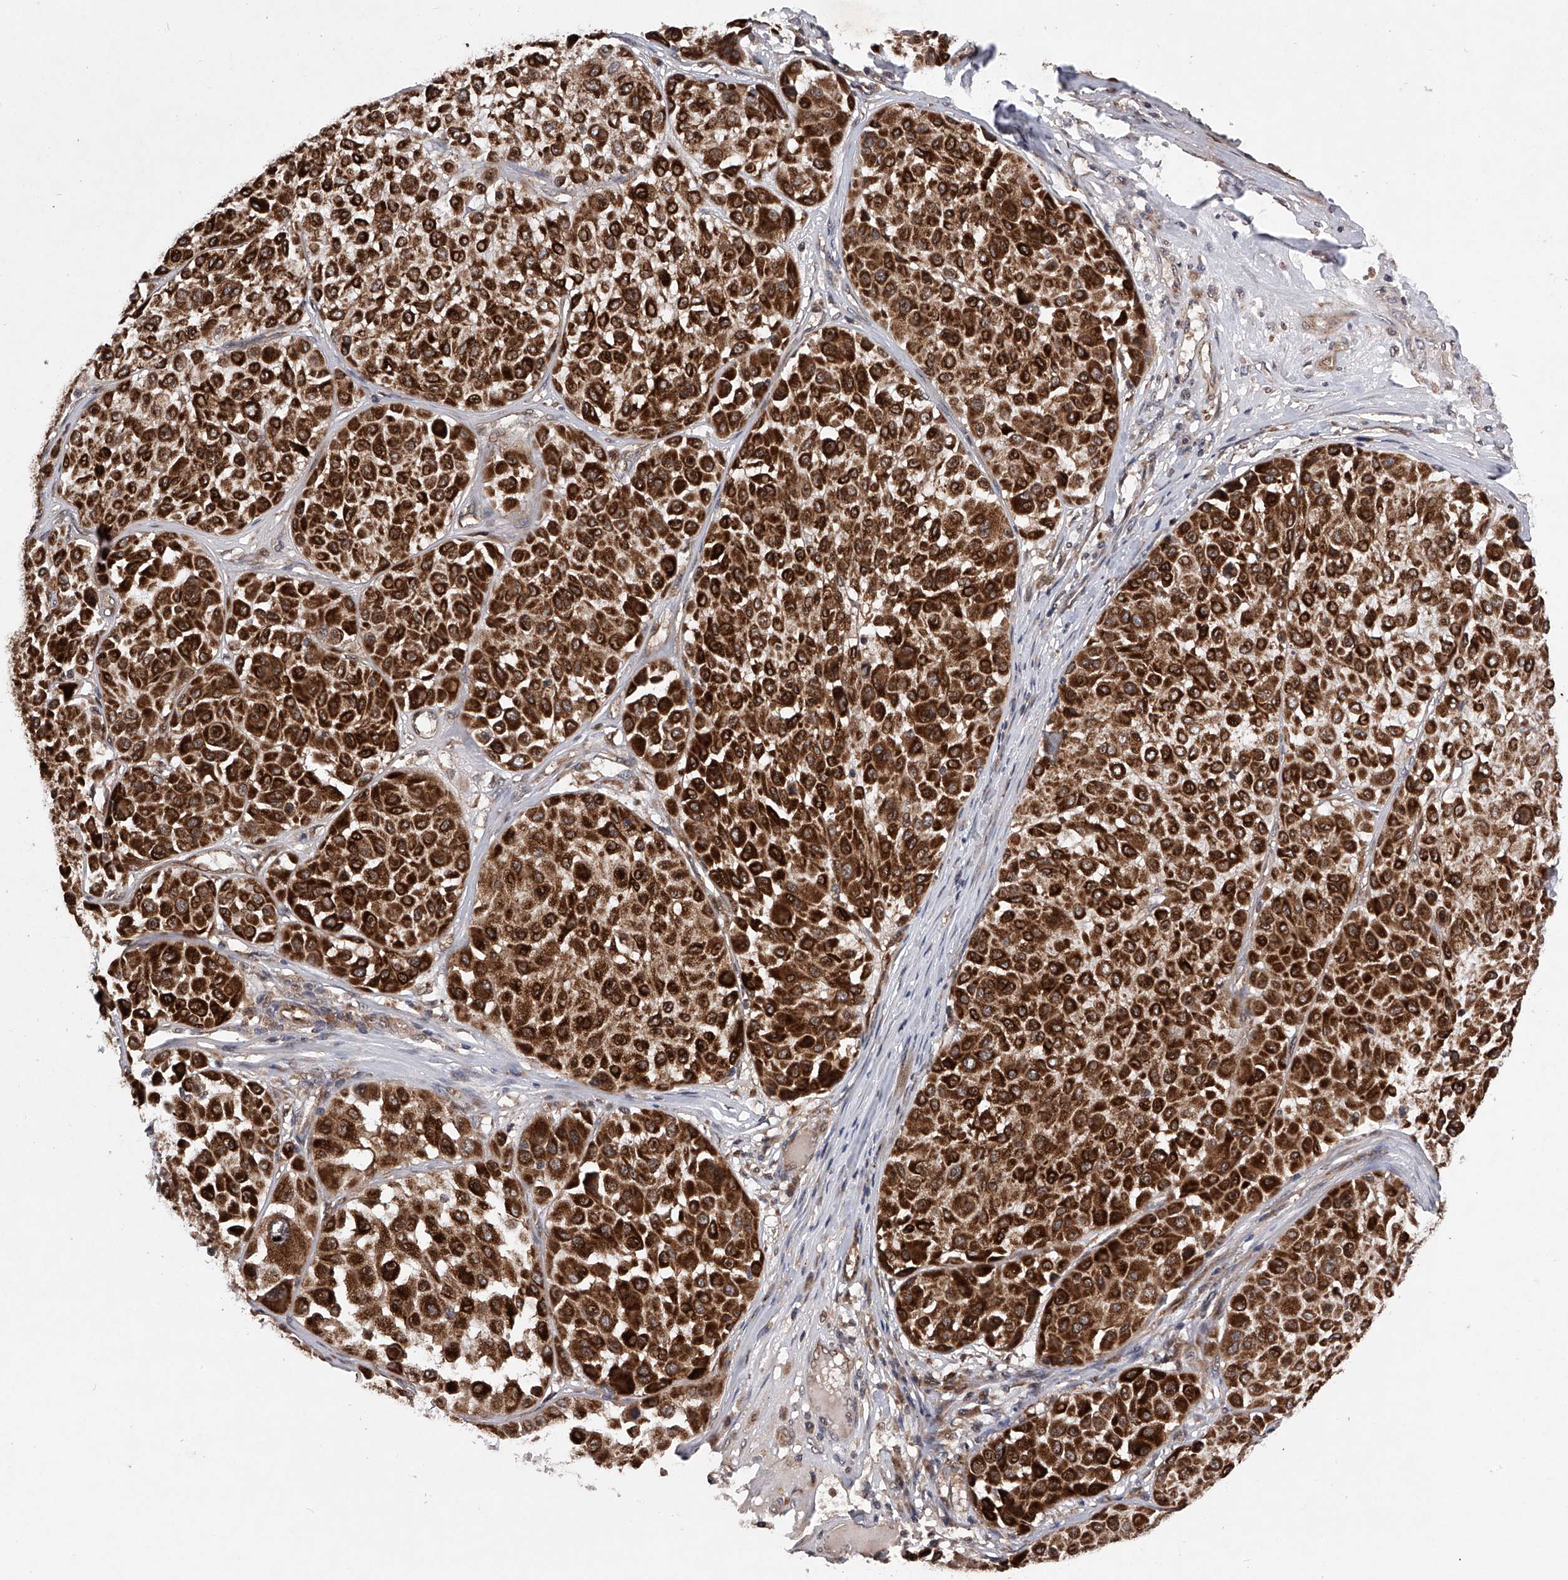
{"staining": {"intensity": "strong", "quantity": ">75%", "location": "cytoplasmic/membranous"}, "tissue": "melanoma", "cell_type": "Tumor cells", "image_type": "cancer", "snomed": [{"axis": "morphology", "description": "Malignant melanoma, Metastatic site"}, {"axis": "topography", "description": "Soft tissue"}], "caption": "A photomicrograph of human melanoma stained for a protein exhibits strong cytoplasmic/membranous brown staining in tumor cells.", "gene": "MAP3K11", "patient": {"sex": "male", "age": 41}}